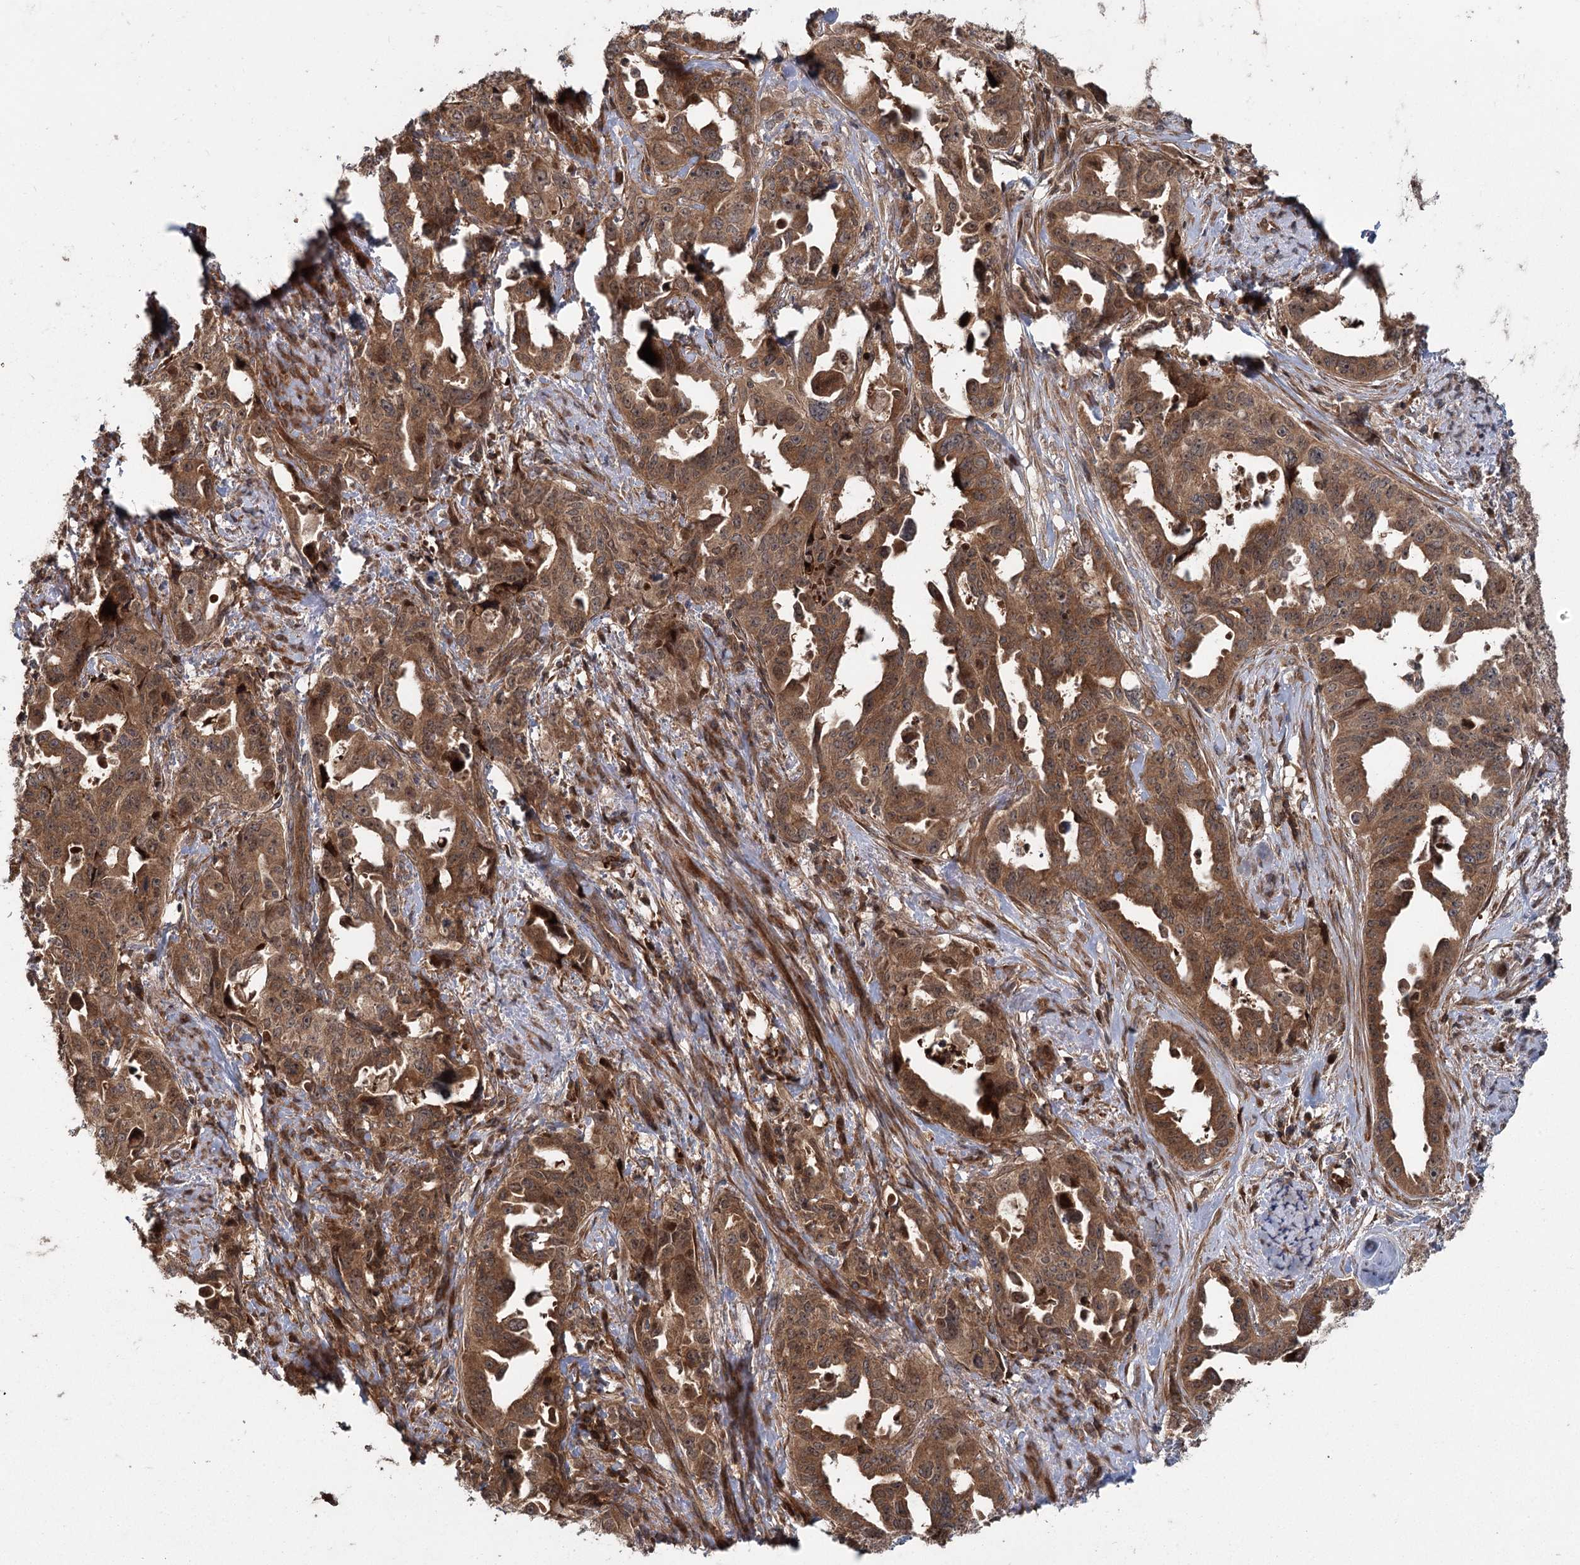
{"staining": {"intensity": "strong", "quantity": ">75%", "location": "cytoplasmic/membranous"}, "tissue": "endometrial cancer", "cell_type": "Tumor cells", "image_type": "cancer", "snomed": [{"axis": "morphology", "description": "Adenocarcinoma, NOS"}, {"axis": "topography", "description": "Endometrium"}], "caption": "Immunohistochemical staining of human endometrial cancer (adenocarcinoma) shows strong cytoplasmic/membranous protein expression in approximately >75% of tumor cells. The staining was performed using DAB (3,3'-diaminobenzidine) to visualize the protein expression in brown, while the nuclei were stained in blue with hematoxylin (Magnification: 20x).", "gene": "RAPGEF6", "patient": {"sex": "female", "age": 65}}